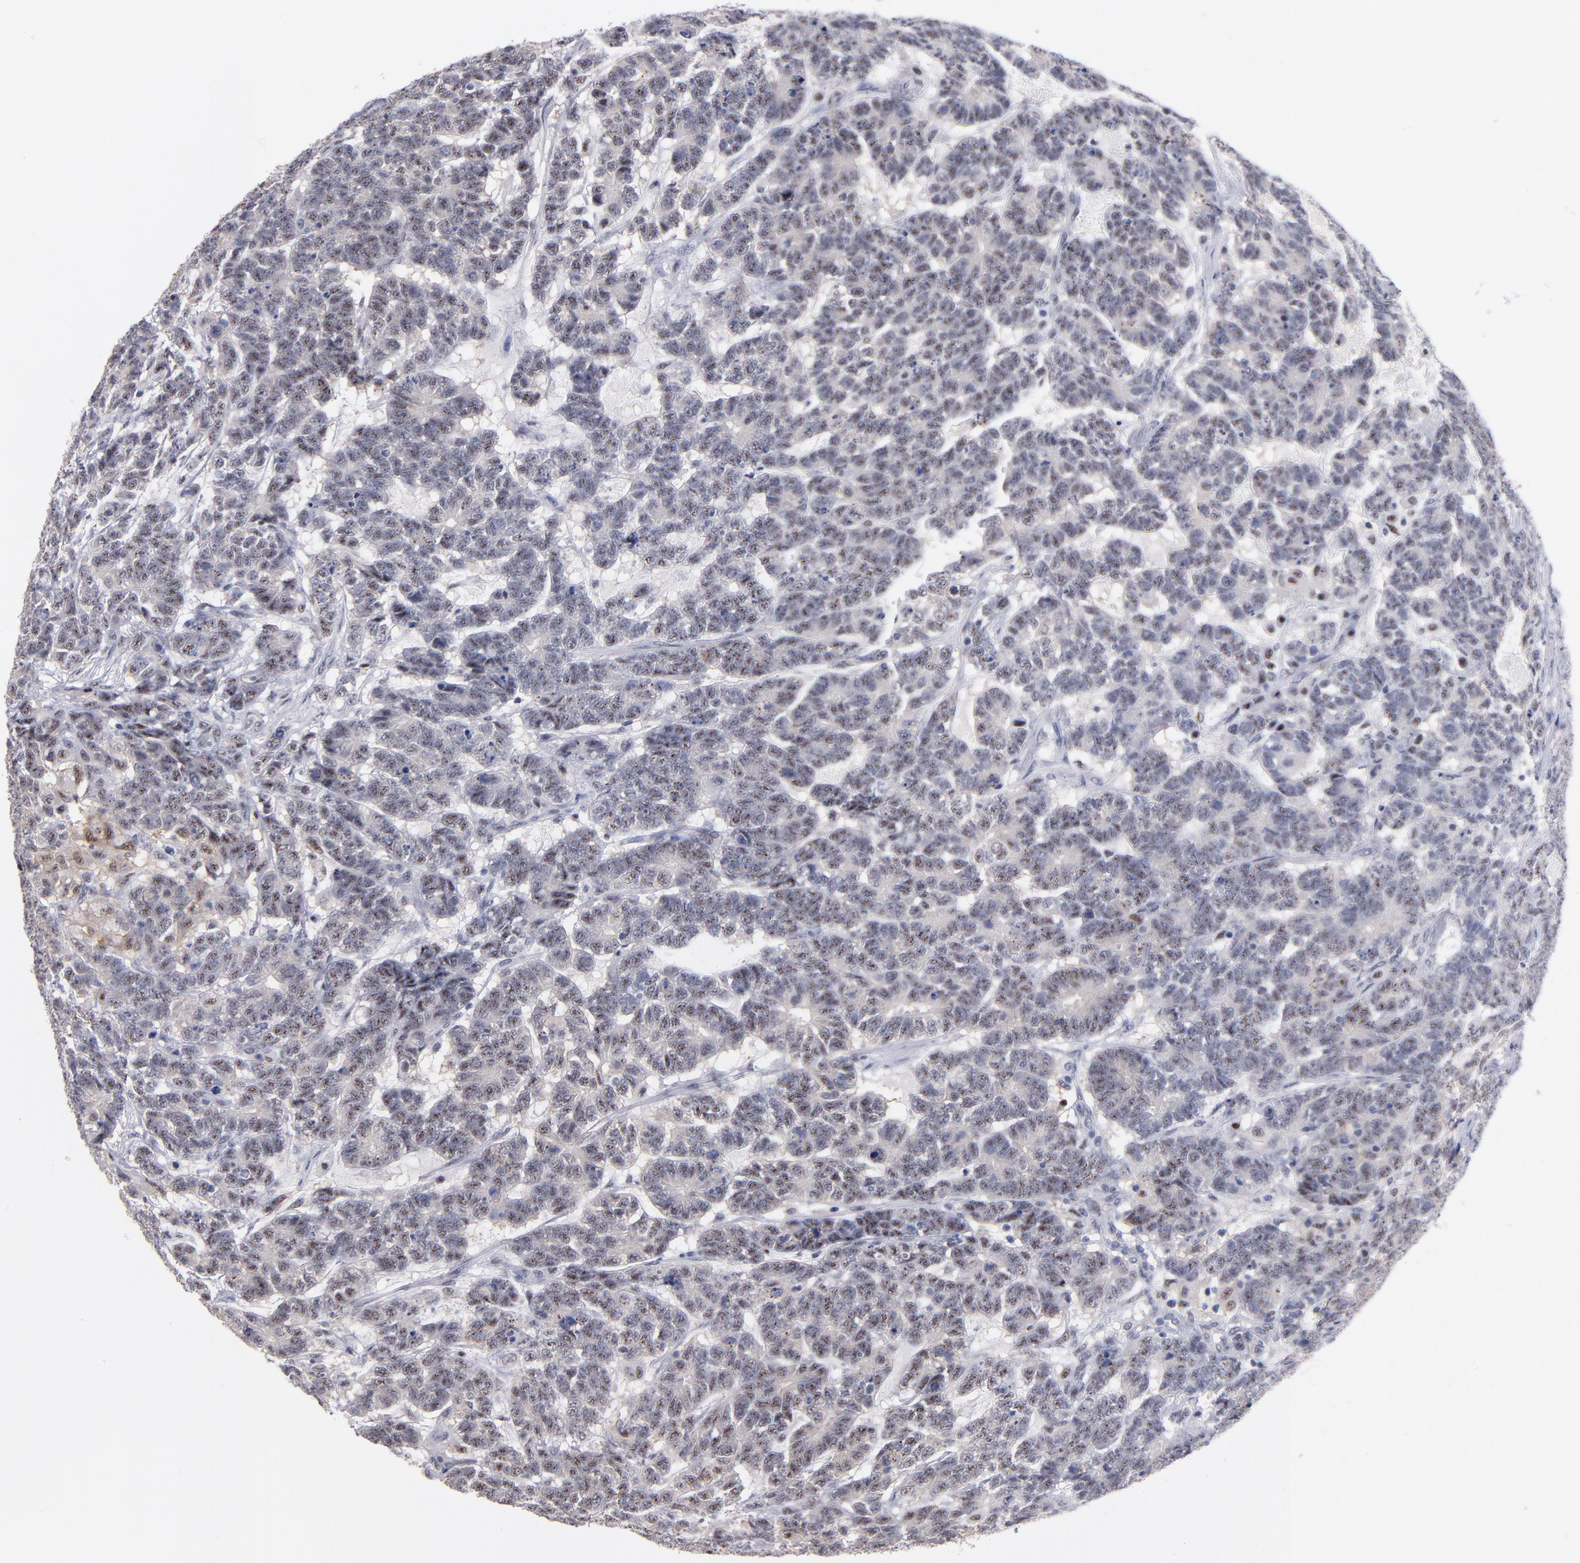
{"staining": {"intensity": "moderate", "quantity": "25%-75%", "location": "nuclear"}, "tissue": "testis cancer", "cell_type": "Tumor cells", "image_type": "cancer", "snomed": [{"axis": "morphology", "description": "Carcinoma, Embryonal, NOS"}, {"axis": "topography", "description": "Testis"}], "caption": "Moderate nuclear staining for a protein is appreciated in approximately 25%-75% of tumor cells of testis embryonal carcinoma using immunohistochemistry (IHC).", "gene": "RAF1", "patient": {"sex": "male", "age": 26}}